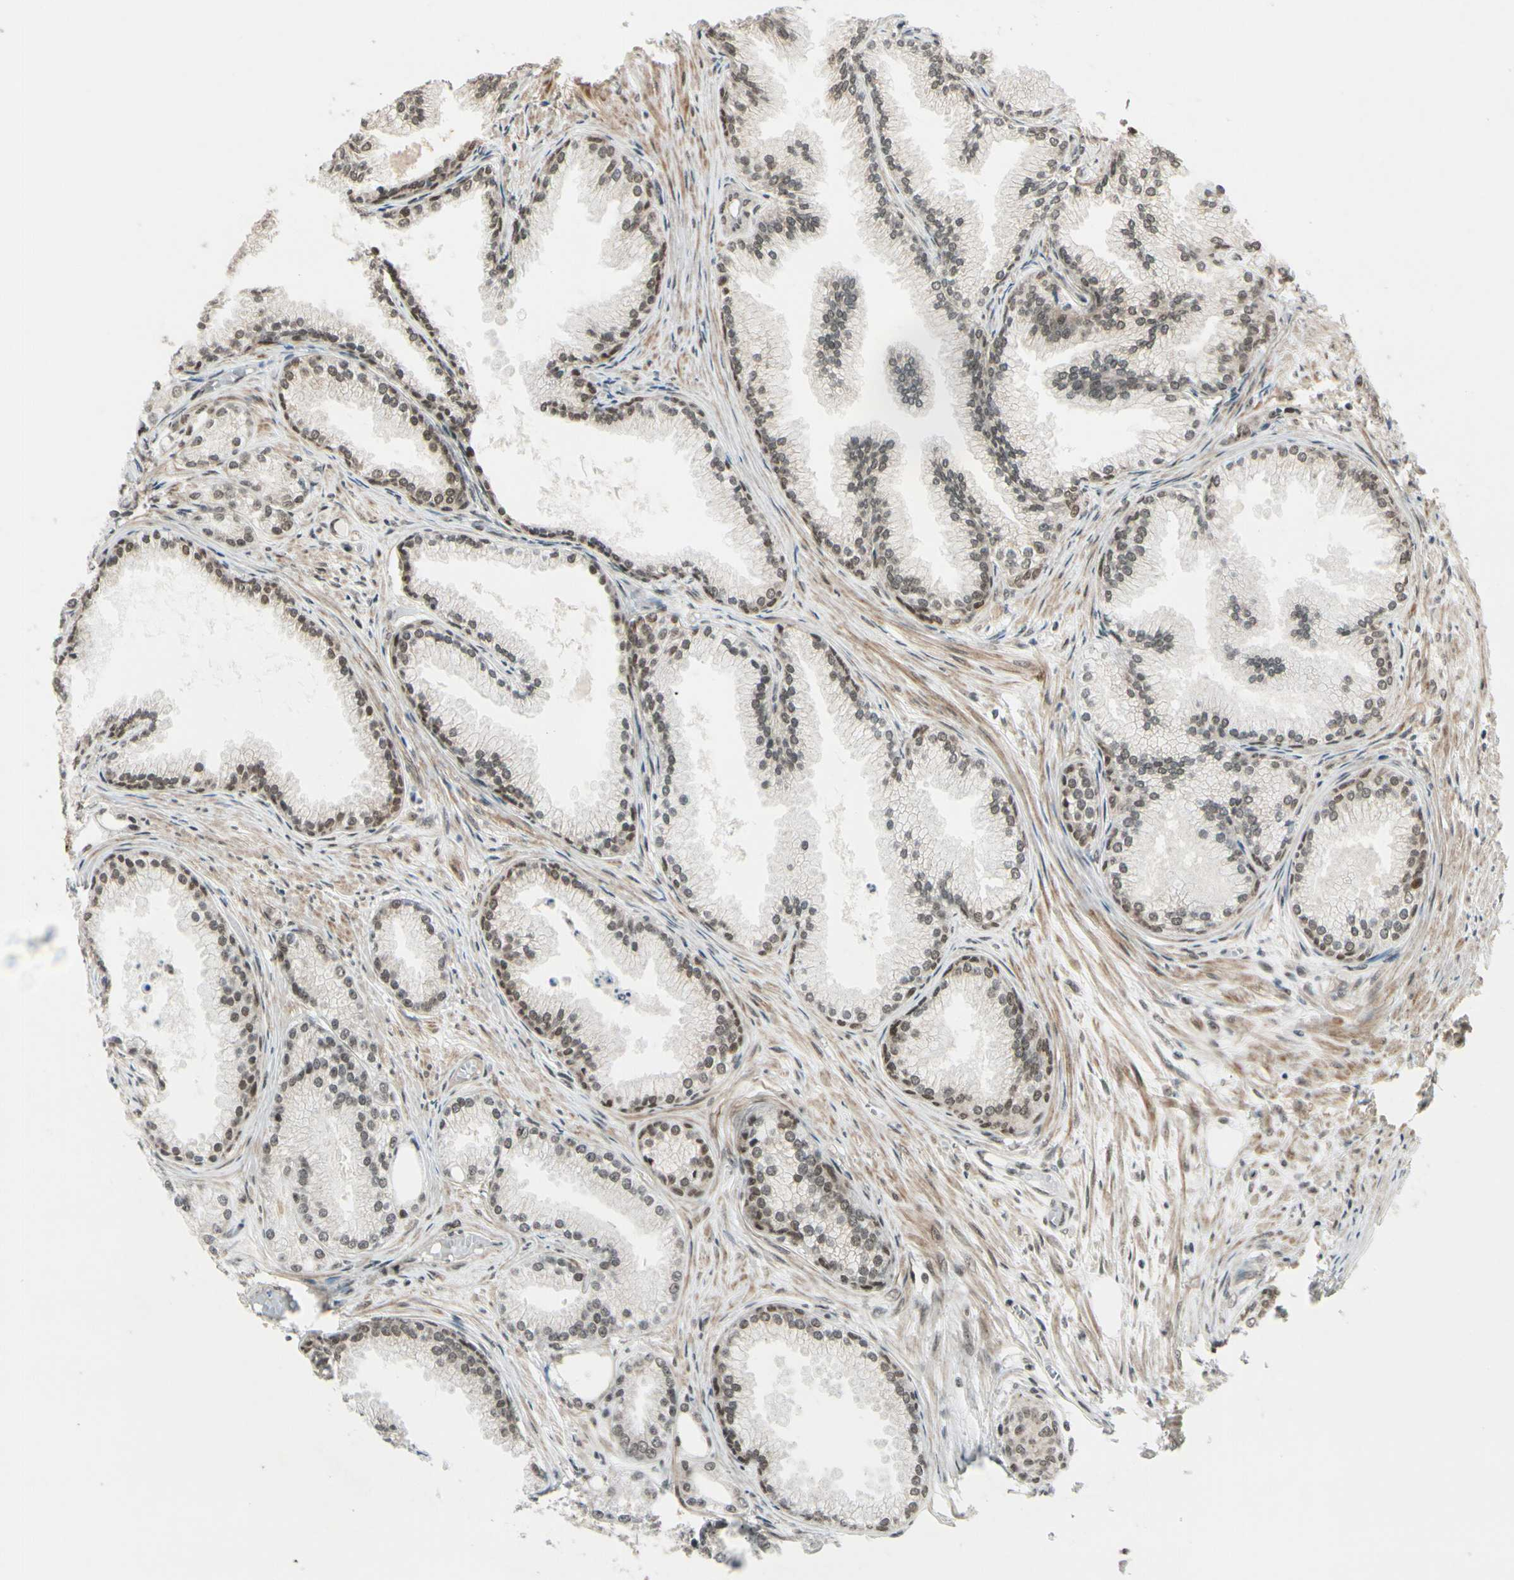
{"staining": {"intensity": "moderate", "quantity": ">75%", "location": "nuclear"}, "tissue": "prostate cancer", "cell_type": "Tumor cells", "image_type": "cancer", "snomed": [{"axis": "morphology", "description": "Adenocarcinoma, Low grade"}, {"axis": "topography", "description": "Prostate"}], "caption": "Prostate cancer (low-grade adenocarcinoma) stained with immunohistochemistry (IHC) reveals moderate nuclear positivity in approximately >75% of tumor cells. The protein is stained brown, and the nuclei are stained in blue (DAB IHC with brightfield microscopy, high magnification).", "gene": "CHAMP1", "patient": {"sex": "male", "age": 72}}